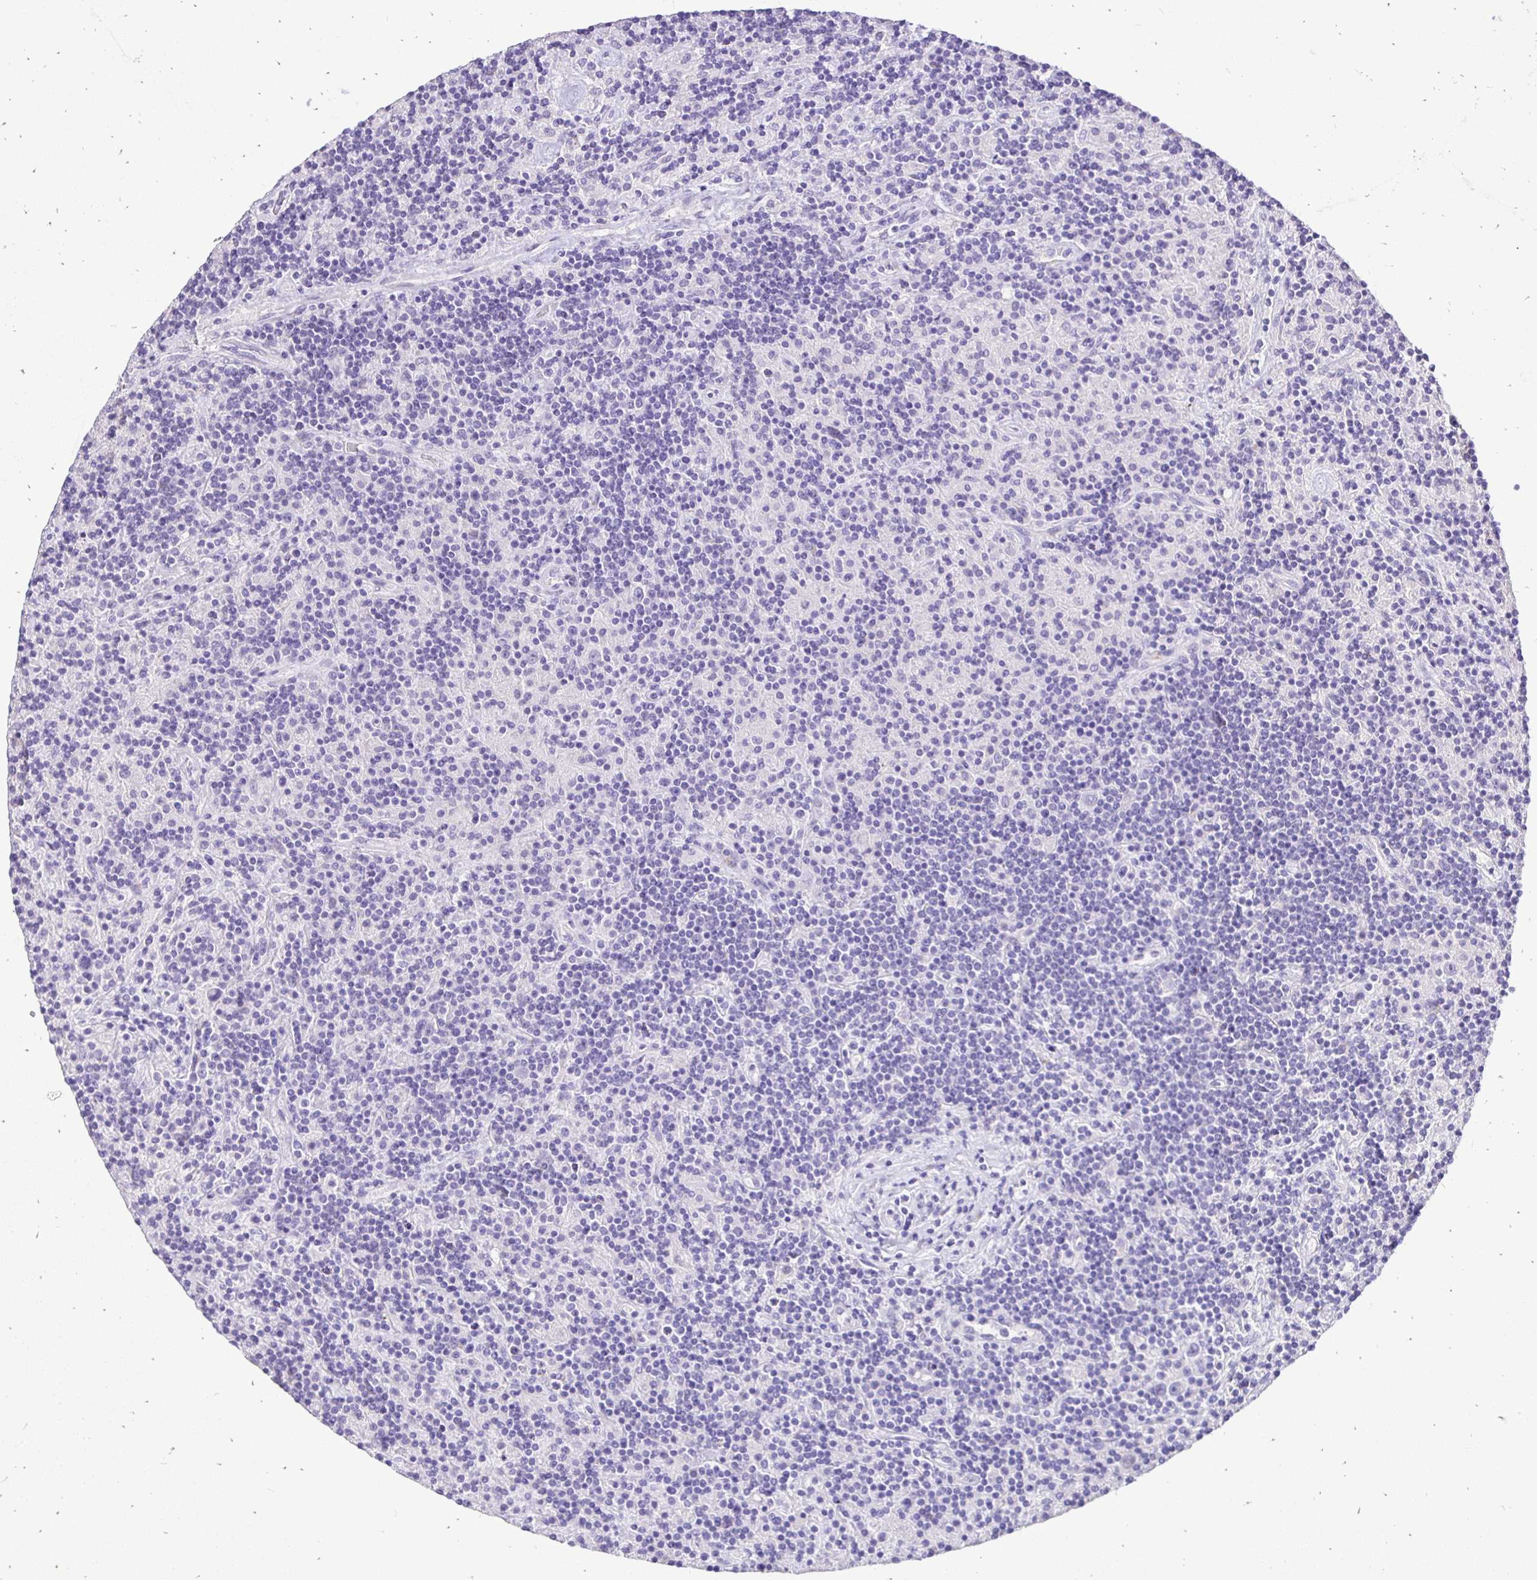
{"staining": {"intensity": "negative", "quantity": "none", "location": "none"}, "tissue": "lymphoma", "cell_type": "Tumor cells", "image_type": "cancer", "snomed": [{"axis": "morphology", "description": "Hodgkin's disease, NOS"}, {"axis": "topography", "description": "Lymph node"}], "caption": "A high-resolution image shows immunohistochemistry staining of lymphoma, which displays no significant staining in tumor cells.", "gene": "TAF1D", "patient": {"sex": "male", "age": 70}}